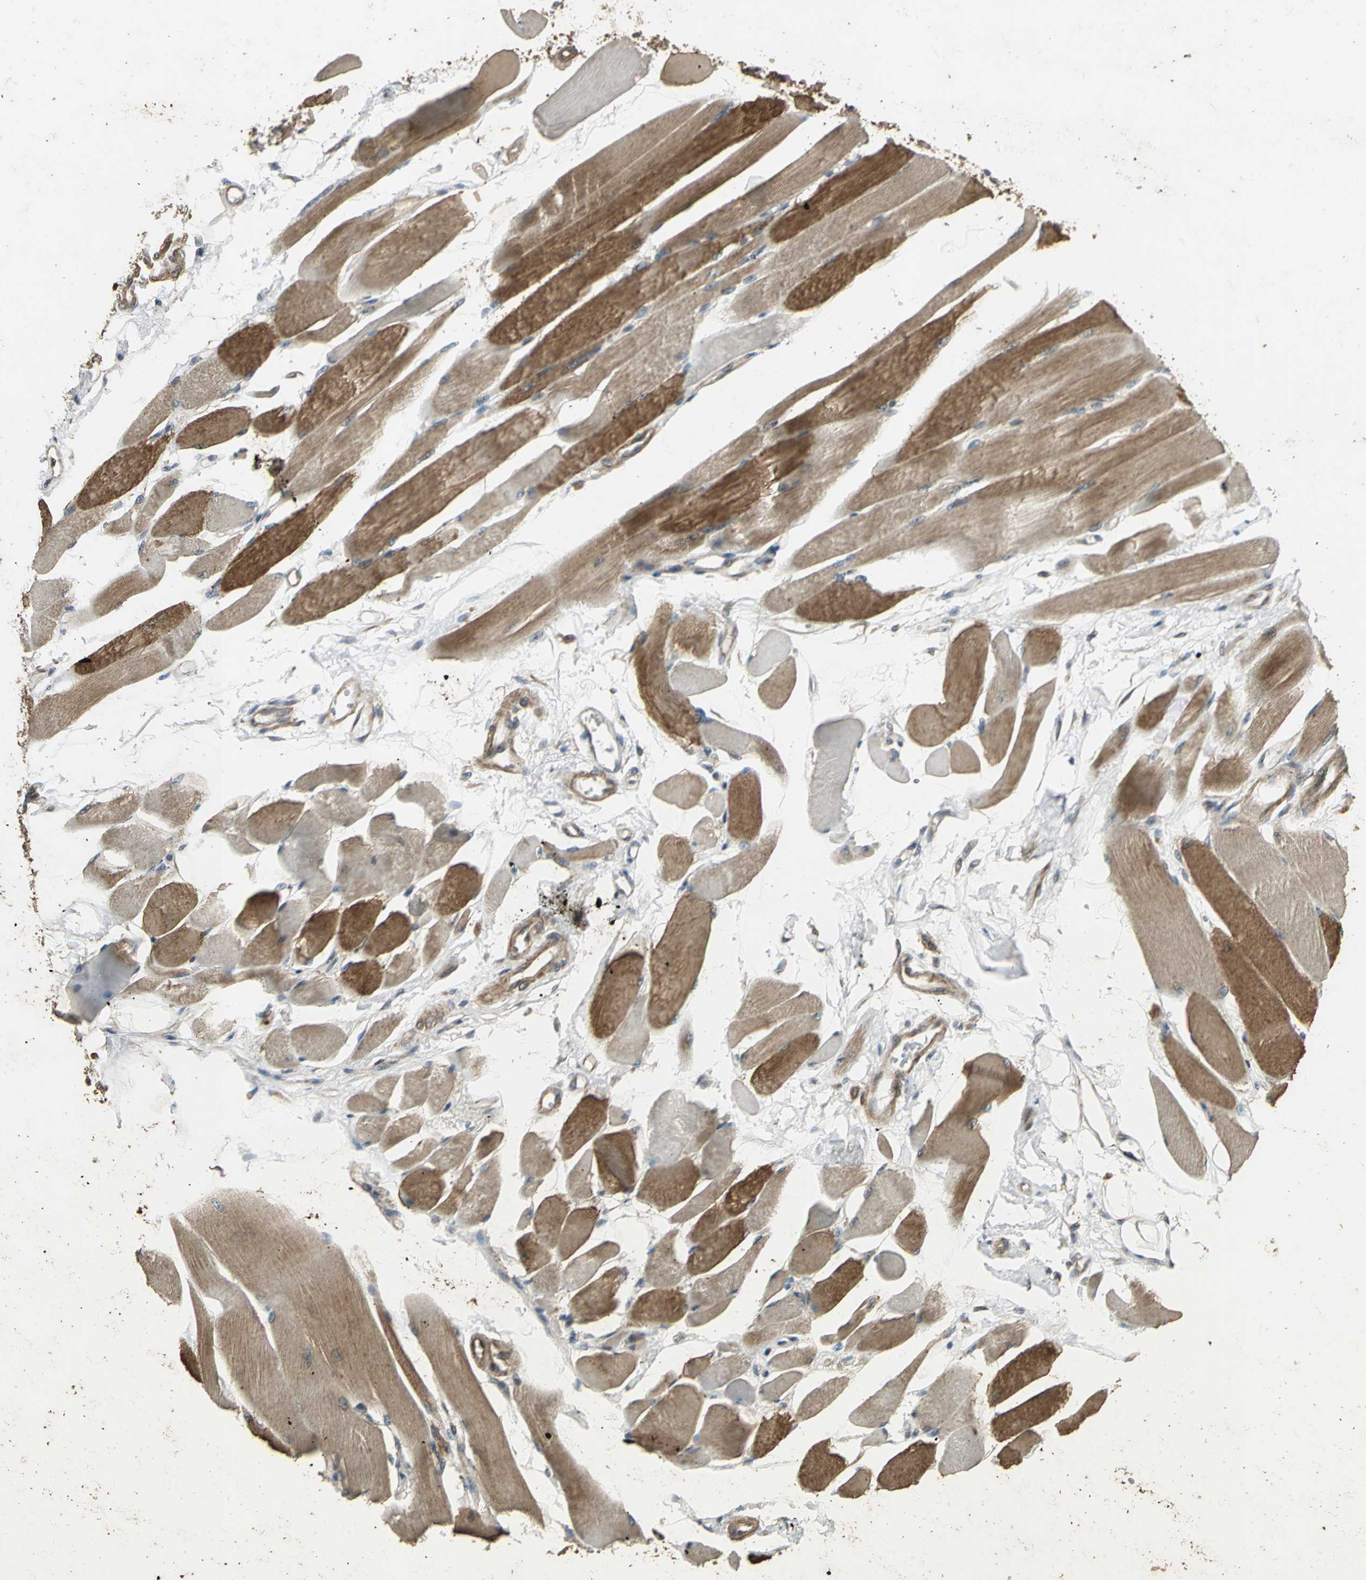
{"staining": {"intensity": "strong", "quantity": ">75%", "location": "cytoplasmic/membranous"}, "tissue": "skeletal muscle", "cell_type": "Myocytes", "image_type": "normal", "snomed": [{"axis": "morphology", "description": "Normal tissue, NOS"}, {"axis": "topography", "description": "Skeletal muscle"}, {"axis": "topography", "description": "Peripheral nerve tissue"}], "caption": "Brown immunohistochemical staining in normal human skeletal muscle displays strong cytoplasmic/membranous positivity in approximately >75% of myocytes. (DAB (3,3'-diaminobenzidine) IHC with brightfield microscopy, high magnification).", "gene": "KANK1", "patient": {"sex": "female", "age": 84}}